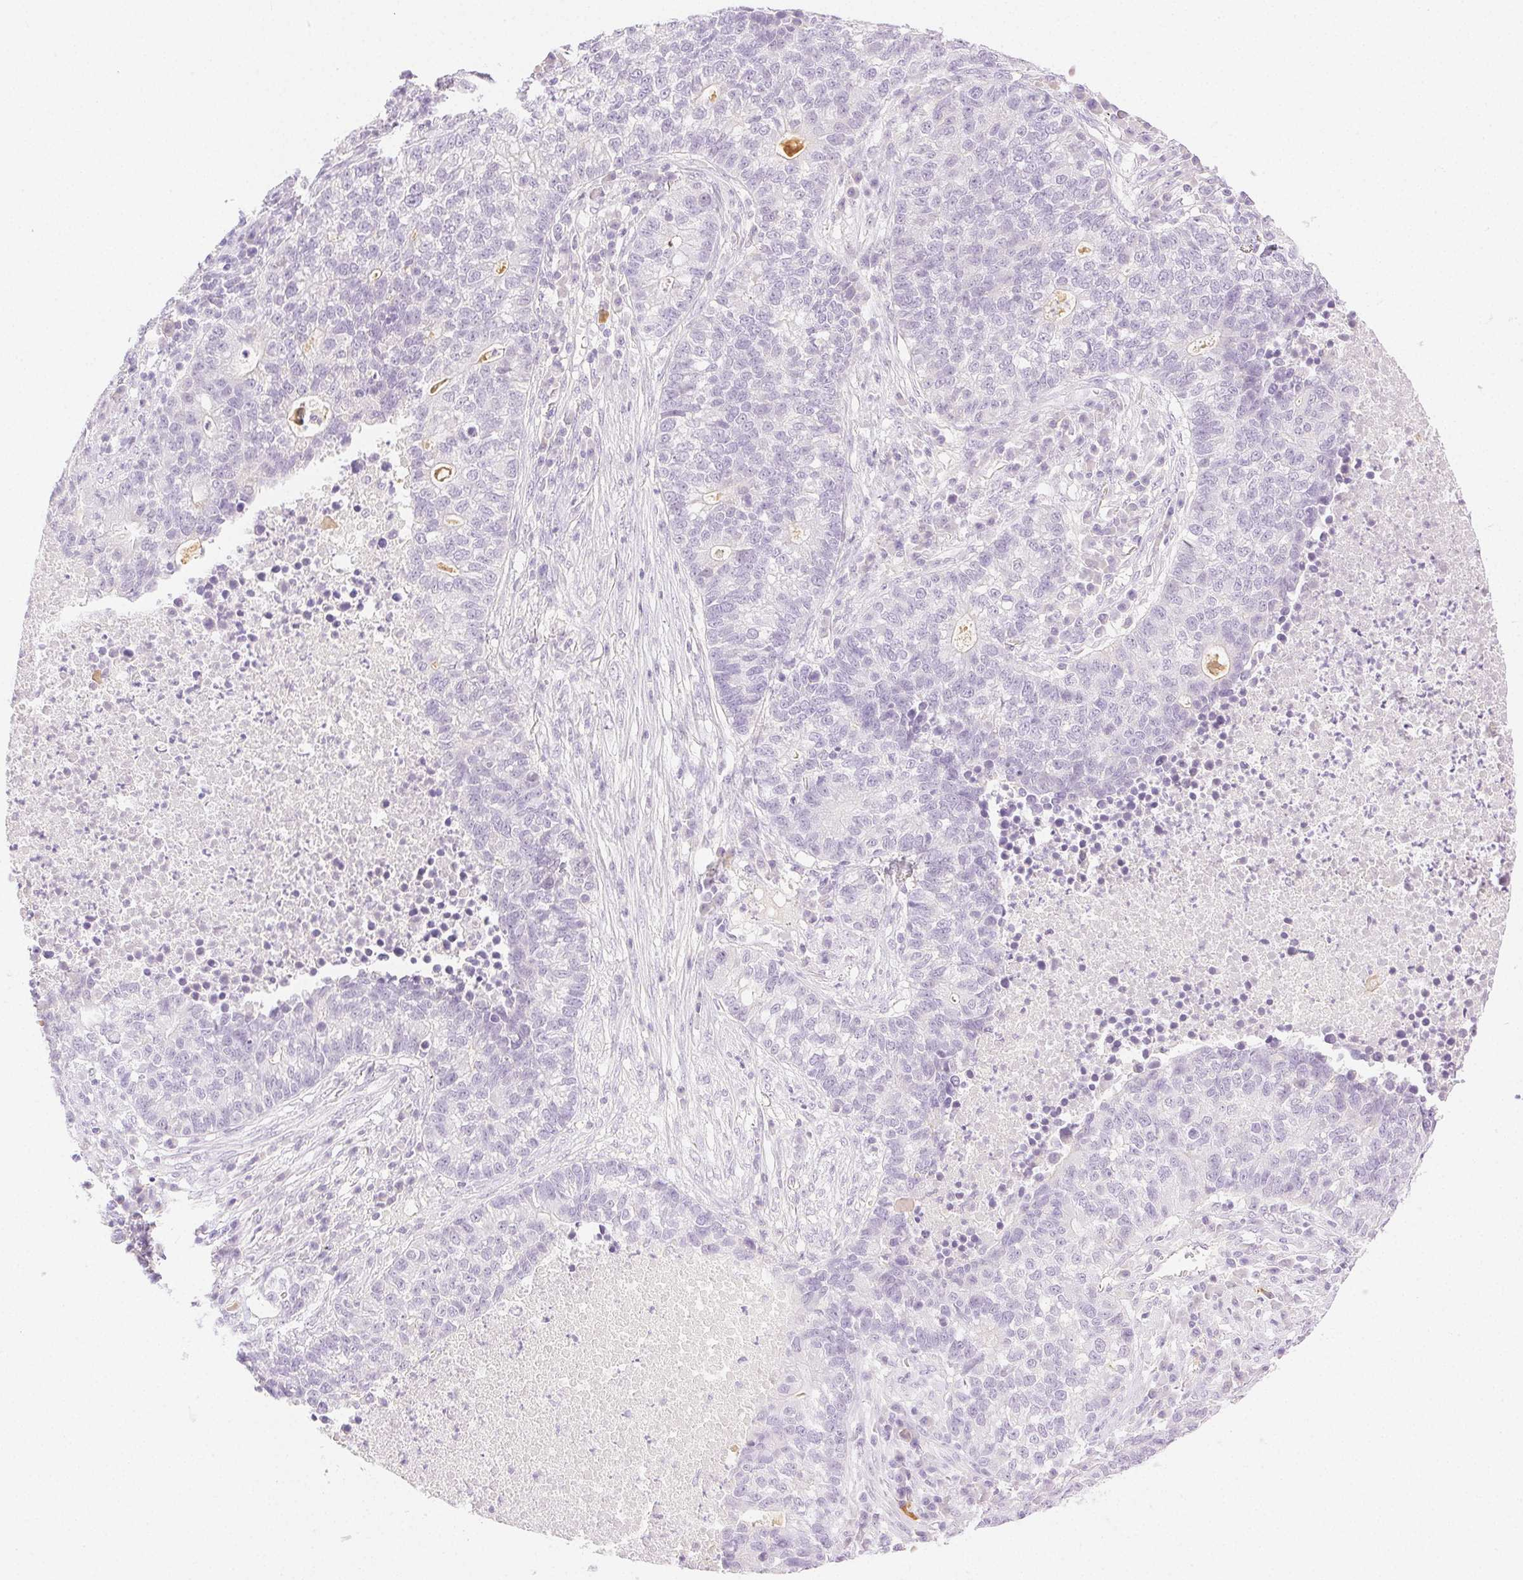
{"staining": {"intensity": "negative", "quantity": "none", "location": "none"}, "tissue": "lung cancer", "cell_type": "Tumor cells", "image_type": "cancer", "snomed": [{"axis": "morphology", "description": "Adenocarcinoma, NOS"}, {"axis": "topography", "description": "Lung"}], "caption": "Immunohistochemical staining of human adenocarcinoma (lung) reveals no significant positivity in tumor cells. (Brightfield microscopy of DAB (3,3'-diaminobenzidine) IHC at high magnification).", "gene": "SPACA4", "patient": {"sex": "male", "age": 57}}